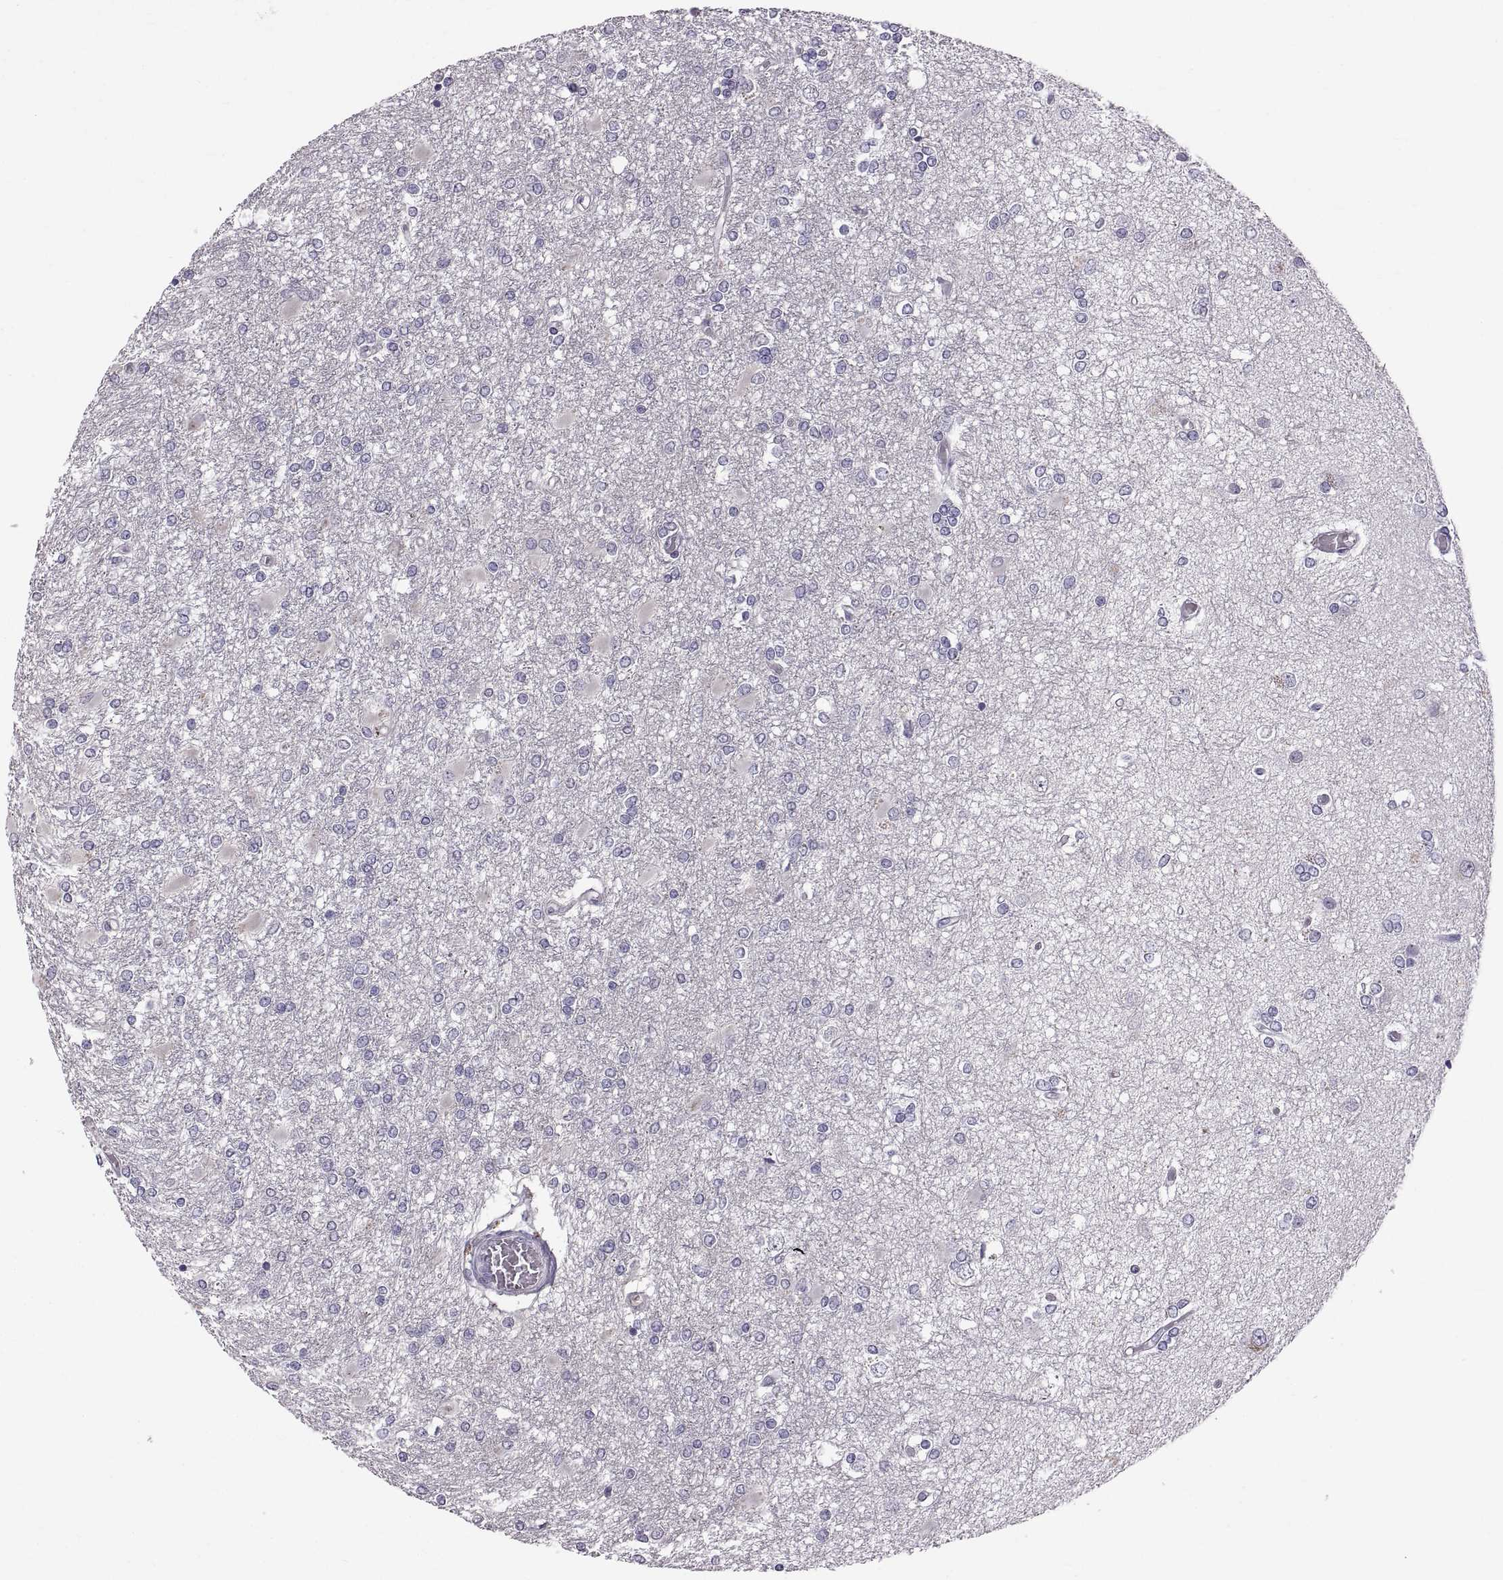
{"staining": {"intensity": "negative", "quantity": "none", "location": "none"}, "tissue": "glioma", "cell_type": "Tumor cells", "image_type": "cancer", "snomed": [{"axis": "morphology", "description": "Glioma, malignant, High grade"}, {"axis": "topography", "description": "Cerebral cortex"}], "caption": "DAB (3,3'-diaminobenzidine) immunohistochemical staining of human glioma exhibits no significant expression in tumor cells.", "gene": "WFDC8", "patient": {"sex": "male", "age": 79}}